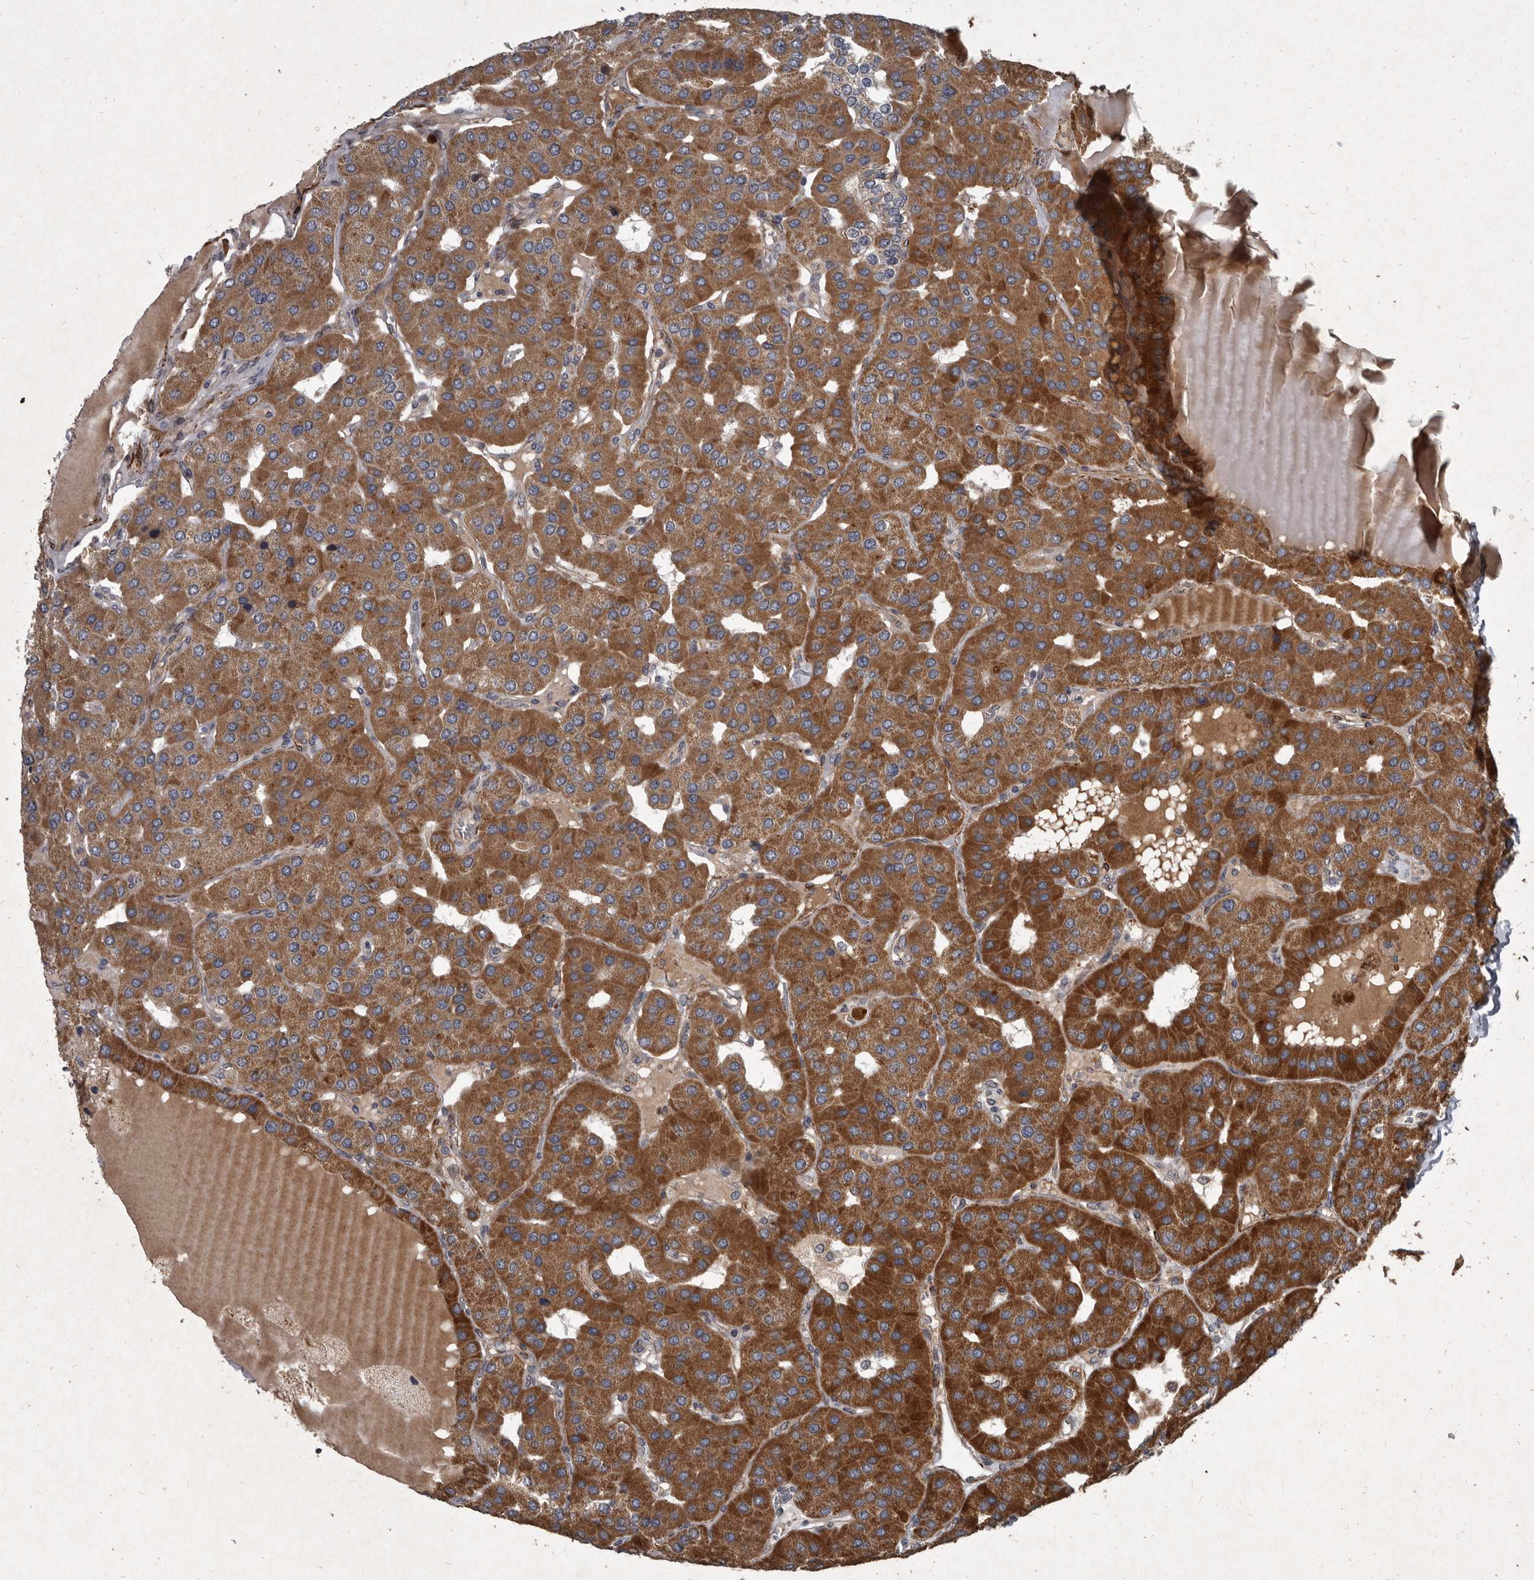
{"staining": {"intensity": "strong", "quantity": ">75%", "location": "cytoplasmic/membranous"}, "tissue": "parathyroid gland", "cell_type": "Glandular cells", "image_type": "normal", "snomed": [{"axis": "morphology", "description": "Normal tissue, NOS"}, {"axis": "morphology", "description": "Adenoma, NOS"}, {"axis": "topography", "description": "Parathyroid gland"}], "caption": "Immunohistochemical staining of benign parathyroid gland displays high levels of strong cytoplasmic/membranous expression in approximately >75% of glandular cells. The staining was performed using DAB (3,3'-diaminobenzidine) to visualize the protein expression in brown, while the nuclei were stained in blue with hematoxylin (Magnification: 20x).", "gene": "MRPS15", "patient": {"sex": "female", "age": 86}}